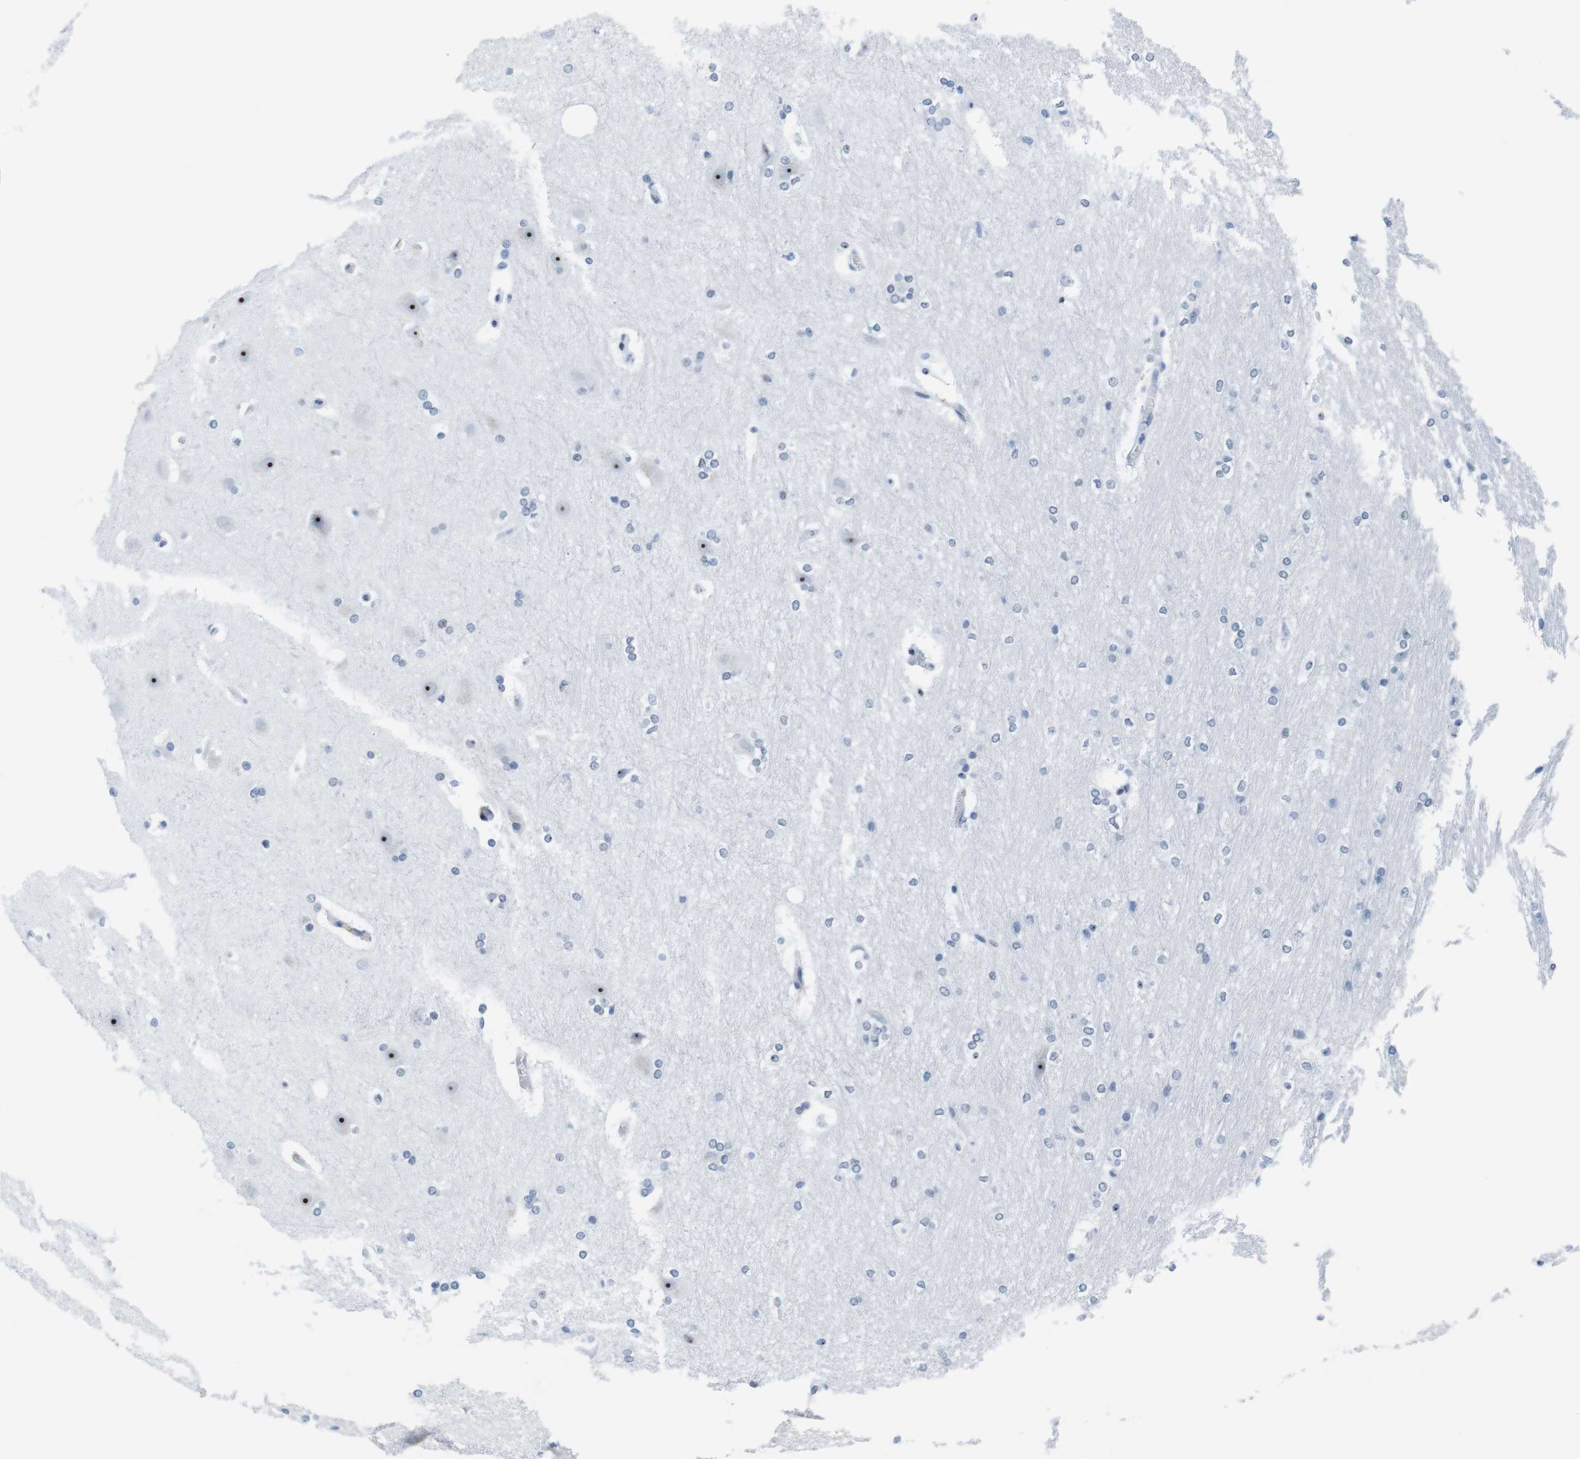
{"staining": {"intensity": "negative", "quantity": "none", "location": "none"}, "tissue": "hippocampus", "cell_type": "Glial cells", "image_type": "normal", "snomed": [{"axis": "morphology", "description": "Normal tissue, NOS"}, {"axis": "topography", "description": "Hippocampus"}], "caption": "IHC image of benign hippocampus: hippocampus stained with DAB (3,3'-diaminobenzidine) displays no significant protein staining in glial cells.", "gene": "NIFK", "patient": {"sex": "female", "age": 19}}